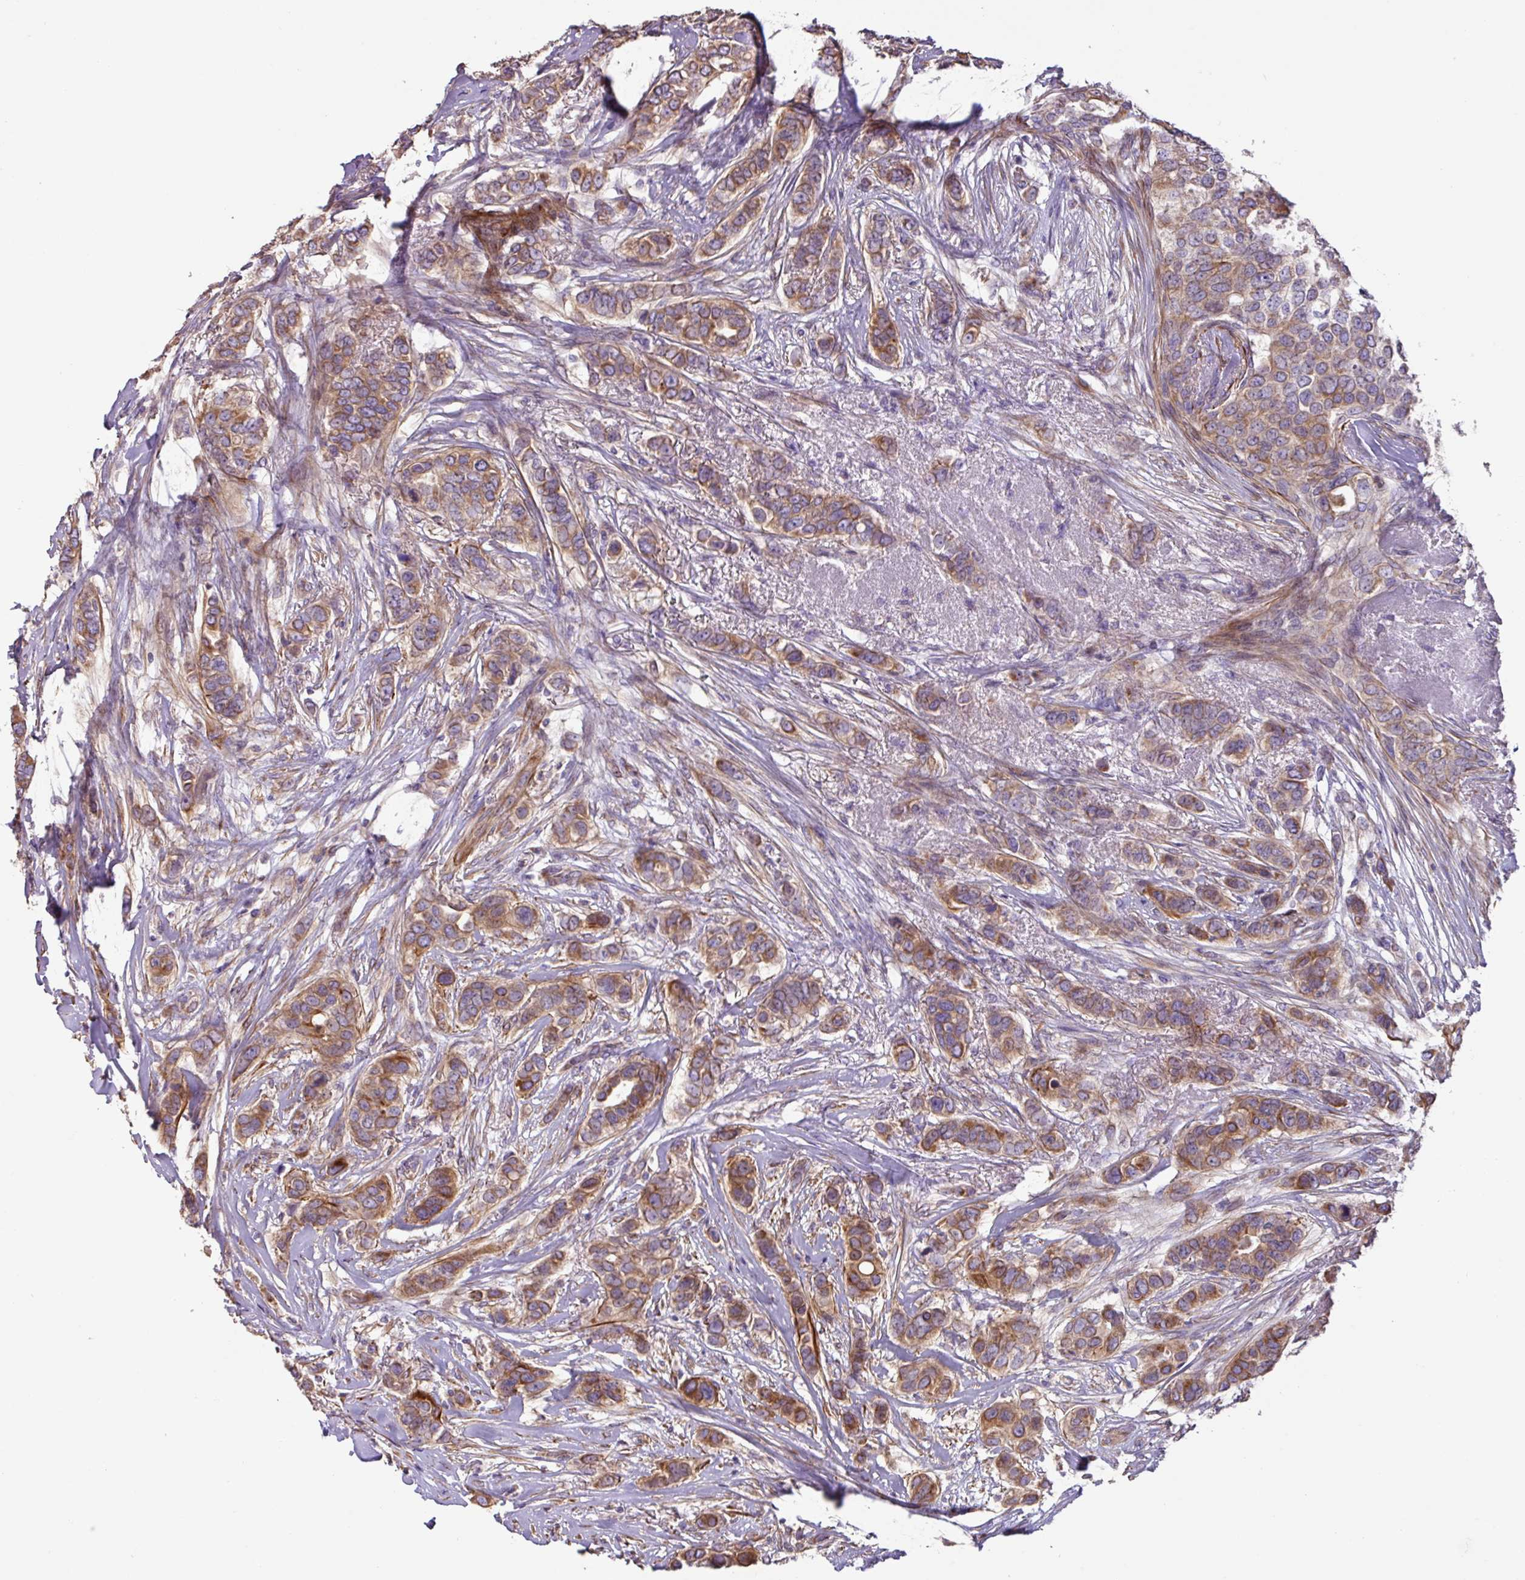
{"staining": {"intensity": "moderate", "quantity": ">75%", "location": "cytoplasmic/membranous"}, "tissue": "breast cancer", "cell_type": "Tumor cells", "image_type": "cancer", "snomed": [{"axis": "morphology", "description": "Lobular carcinoma"}, {"axis": "topography", "description": "Breast"}], "caption": "Breast cancer (lobular carcinoma) stained with DAB (3,3'-diaminobenzidine) immunohistochemistry exhibits medium levels of moderate cytoplasmic/membranous expression in approximately >75% of tumor cells.", "gene": "MRRF", "patient": {"sex": "female", "age": 51}}